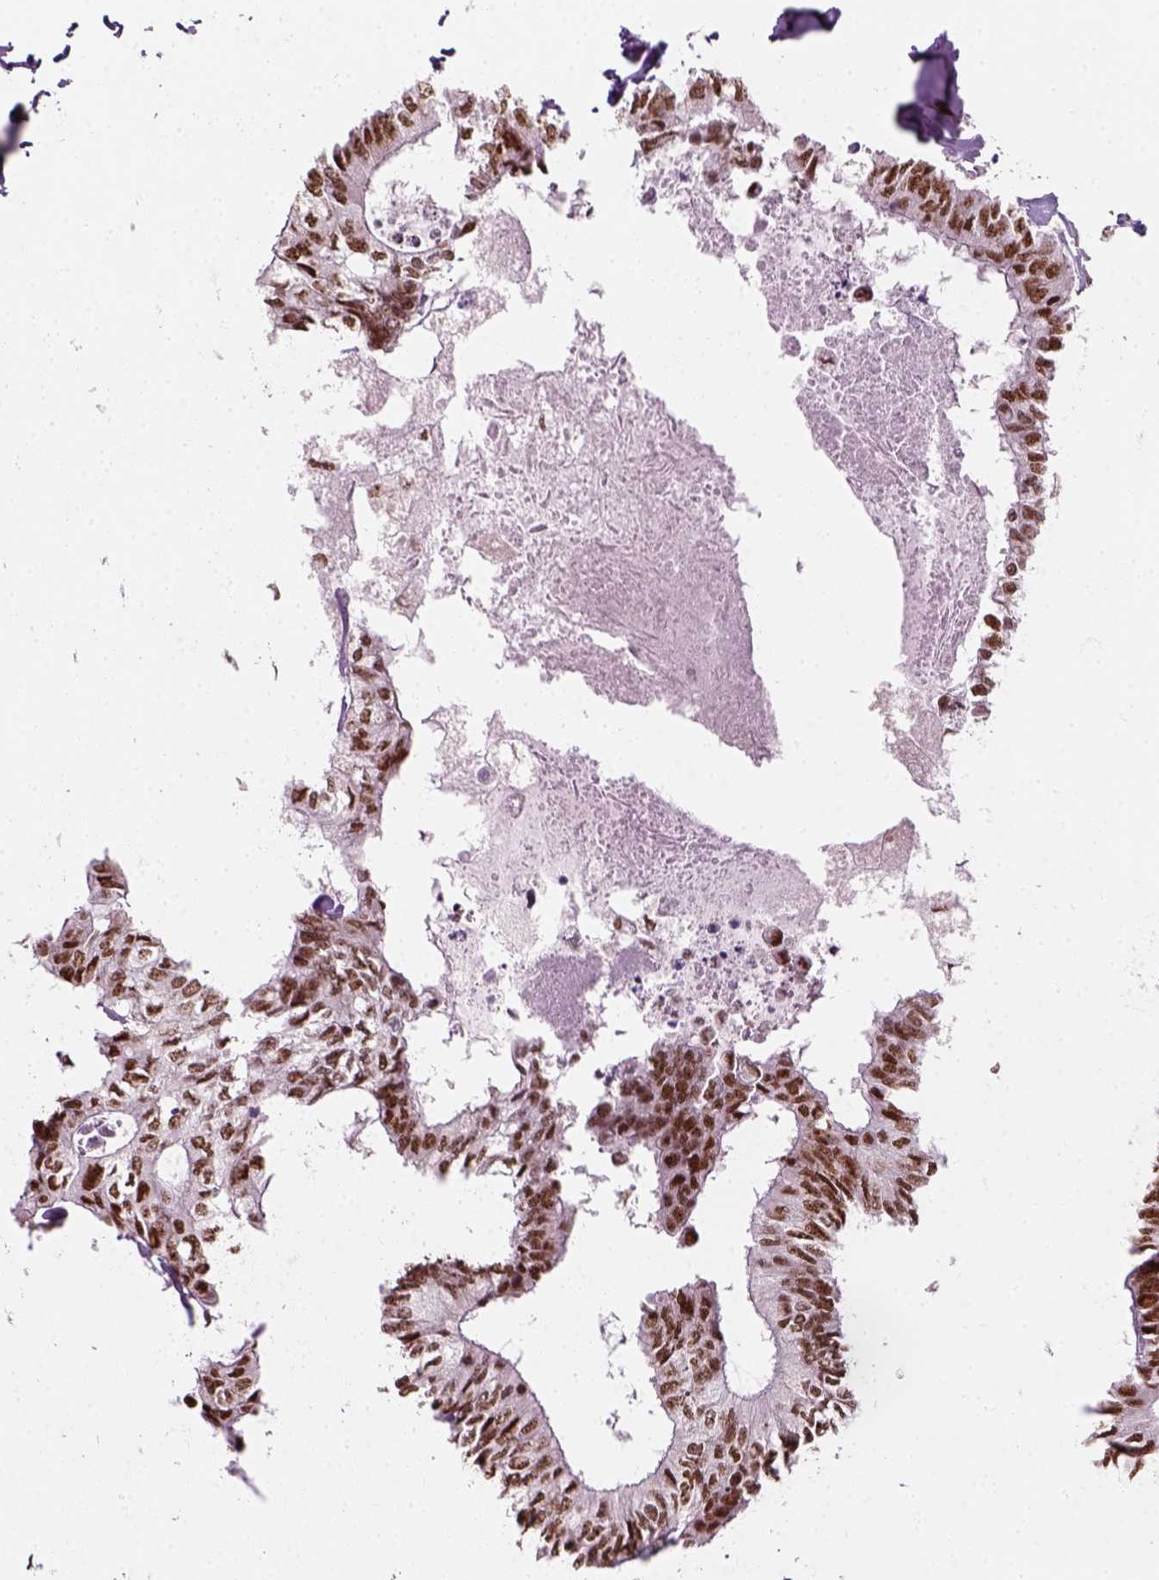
{"staining": {"intensity": "moderate", "quantity": ">75%", "location": "nuclear"}, "tissue": "colorectal cancer", "cell_type": "Tumor cells", "image_type": "cancer", "snomed": [{"axis": "morphology", "description": "Adenocarcinoma, NOS"}, {"axis": "topography", "description": "Colon"}, {"axis": "topography", "description": "Rectum"}], "caption": "Moderate nuclear staining is appreciated in approximately >75% of tumor cells in colorectal cancer.", "gene": "GTF2F1", "patient": {"sex": "male", "age": 57}}